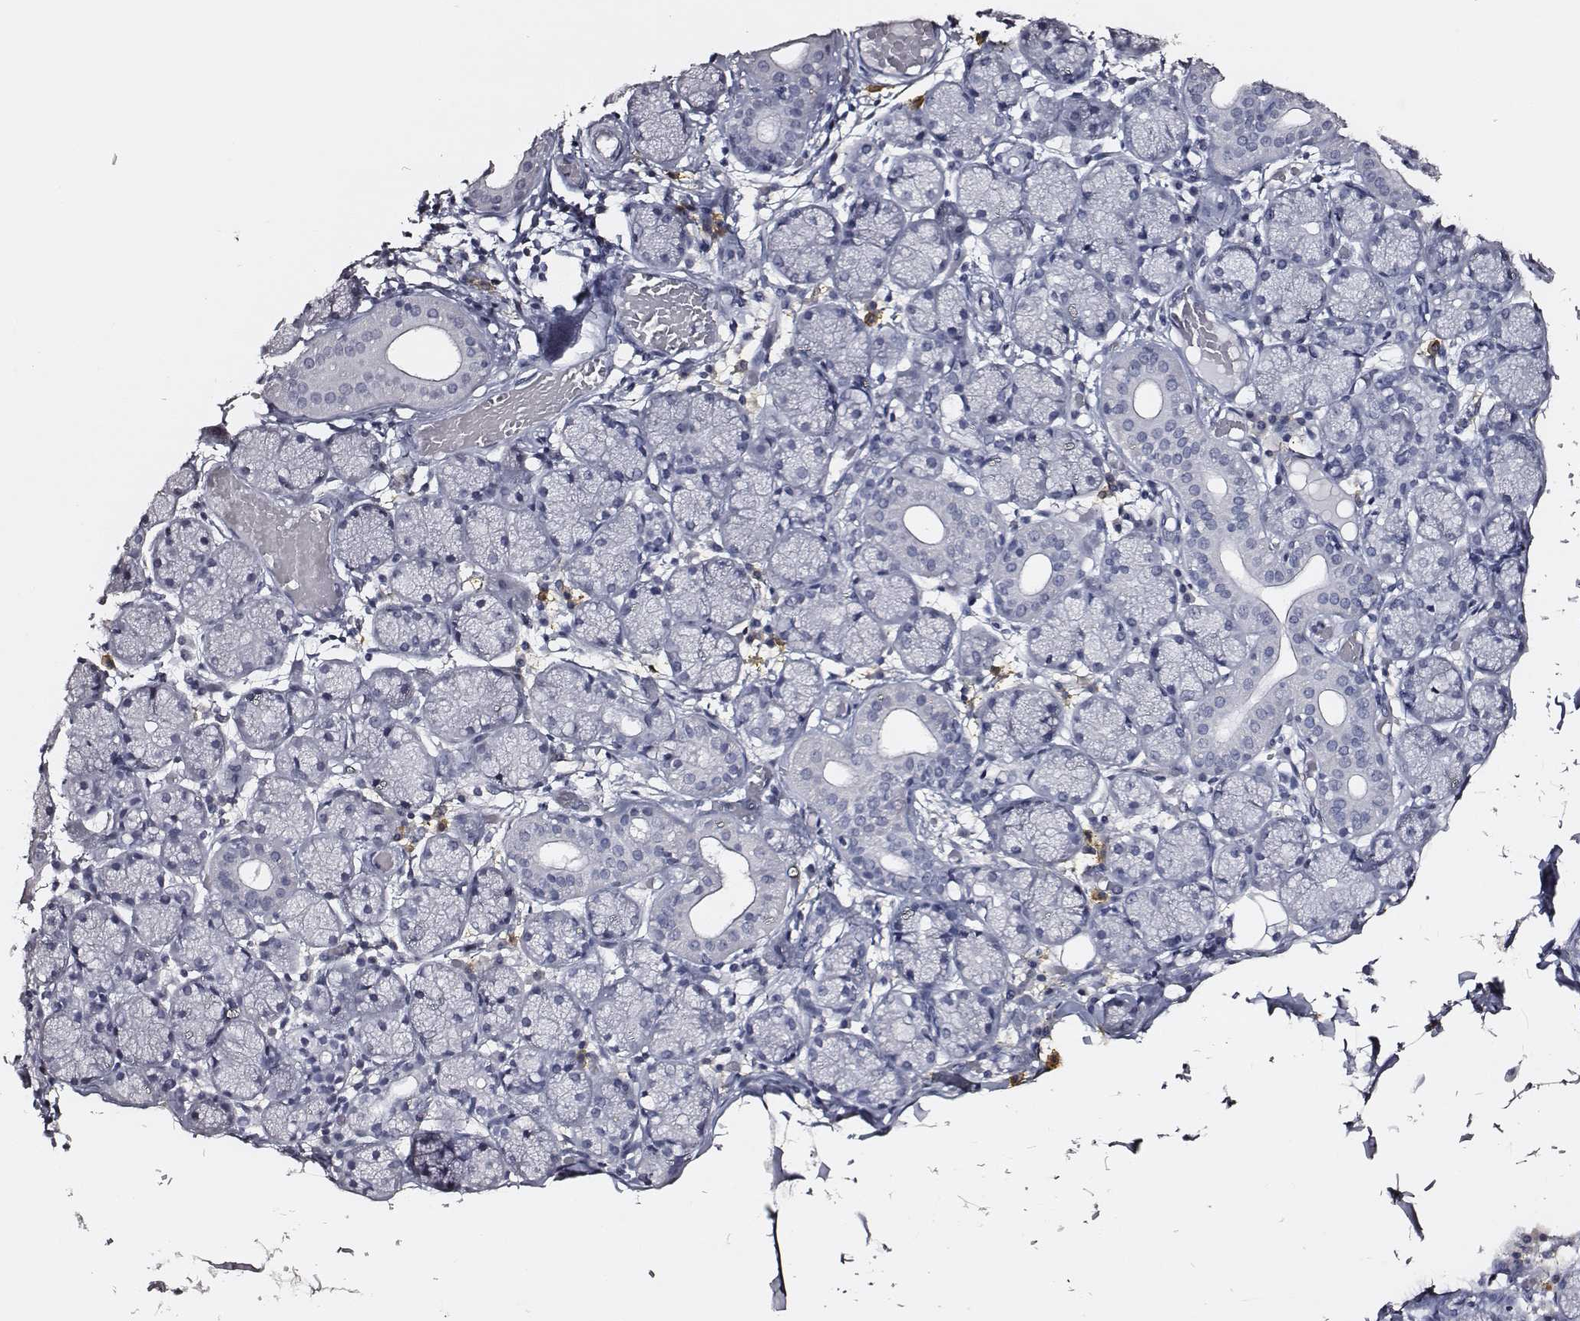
{"staining": {"intensity": "negative", "quantity": "none", "location": "none"}, "tissue": "salivary gland", "cell_type": "Glandular cells", "image_type": "normal", "snomed": [{"axis": "morphology", "description": "Normal tissue, NOS"}, {"axis": "topography", "description": "Salivary gland"}], "caption": "IHC image of unremarkable salivary gland stained for a protein (brown), which demonstrates no staining in glandular cells.", "gene": "DPEP1", "patient": {"sex": "female", "age": 24}}